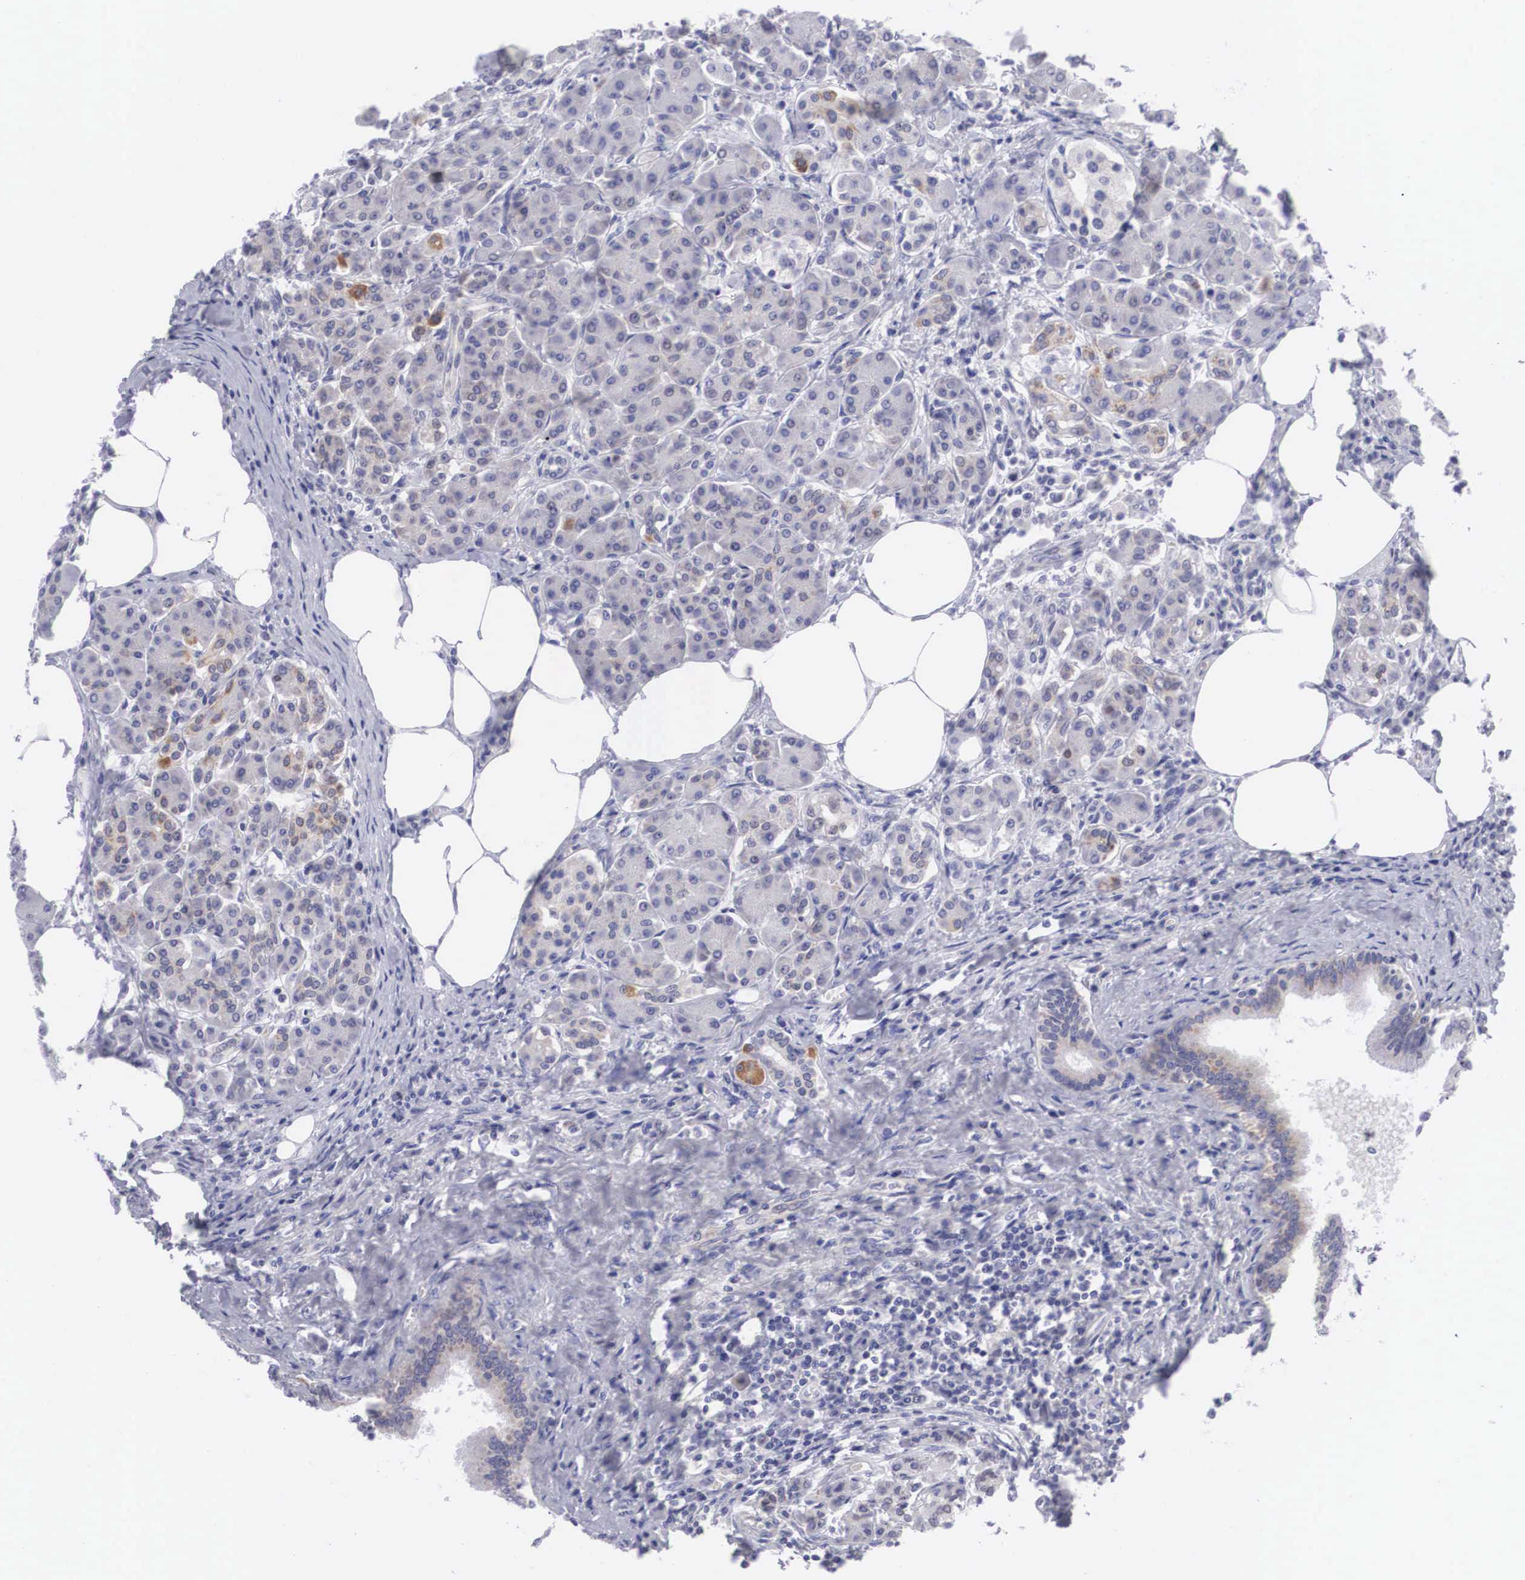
{"staining": {"intensity": "moderate", "quantity": "<25%", "location": "cytoplasmic/membranous"}, "tissue": "pancreas", "cell_type": "Exocrine glandular cells", "image_type": "normal", "snomed": [{"axis": "morphology", "description": "Normal tissue, NOS"}, {"axis": "topography", "description": "Pancreas"}], "caption": "A low amount of moderate cytoplasmic/membranous expression is appreciated in about <25% of exocrine glandular cells in unremarkable pancreas.", "gene": "SOX11", "patient": {"sex": "female", "age": 73}}